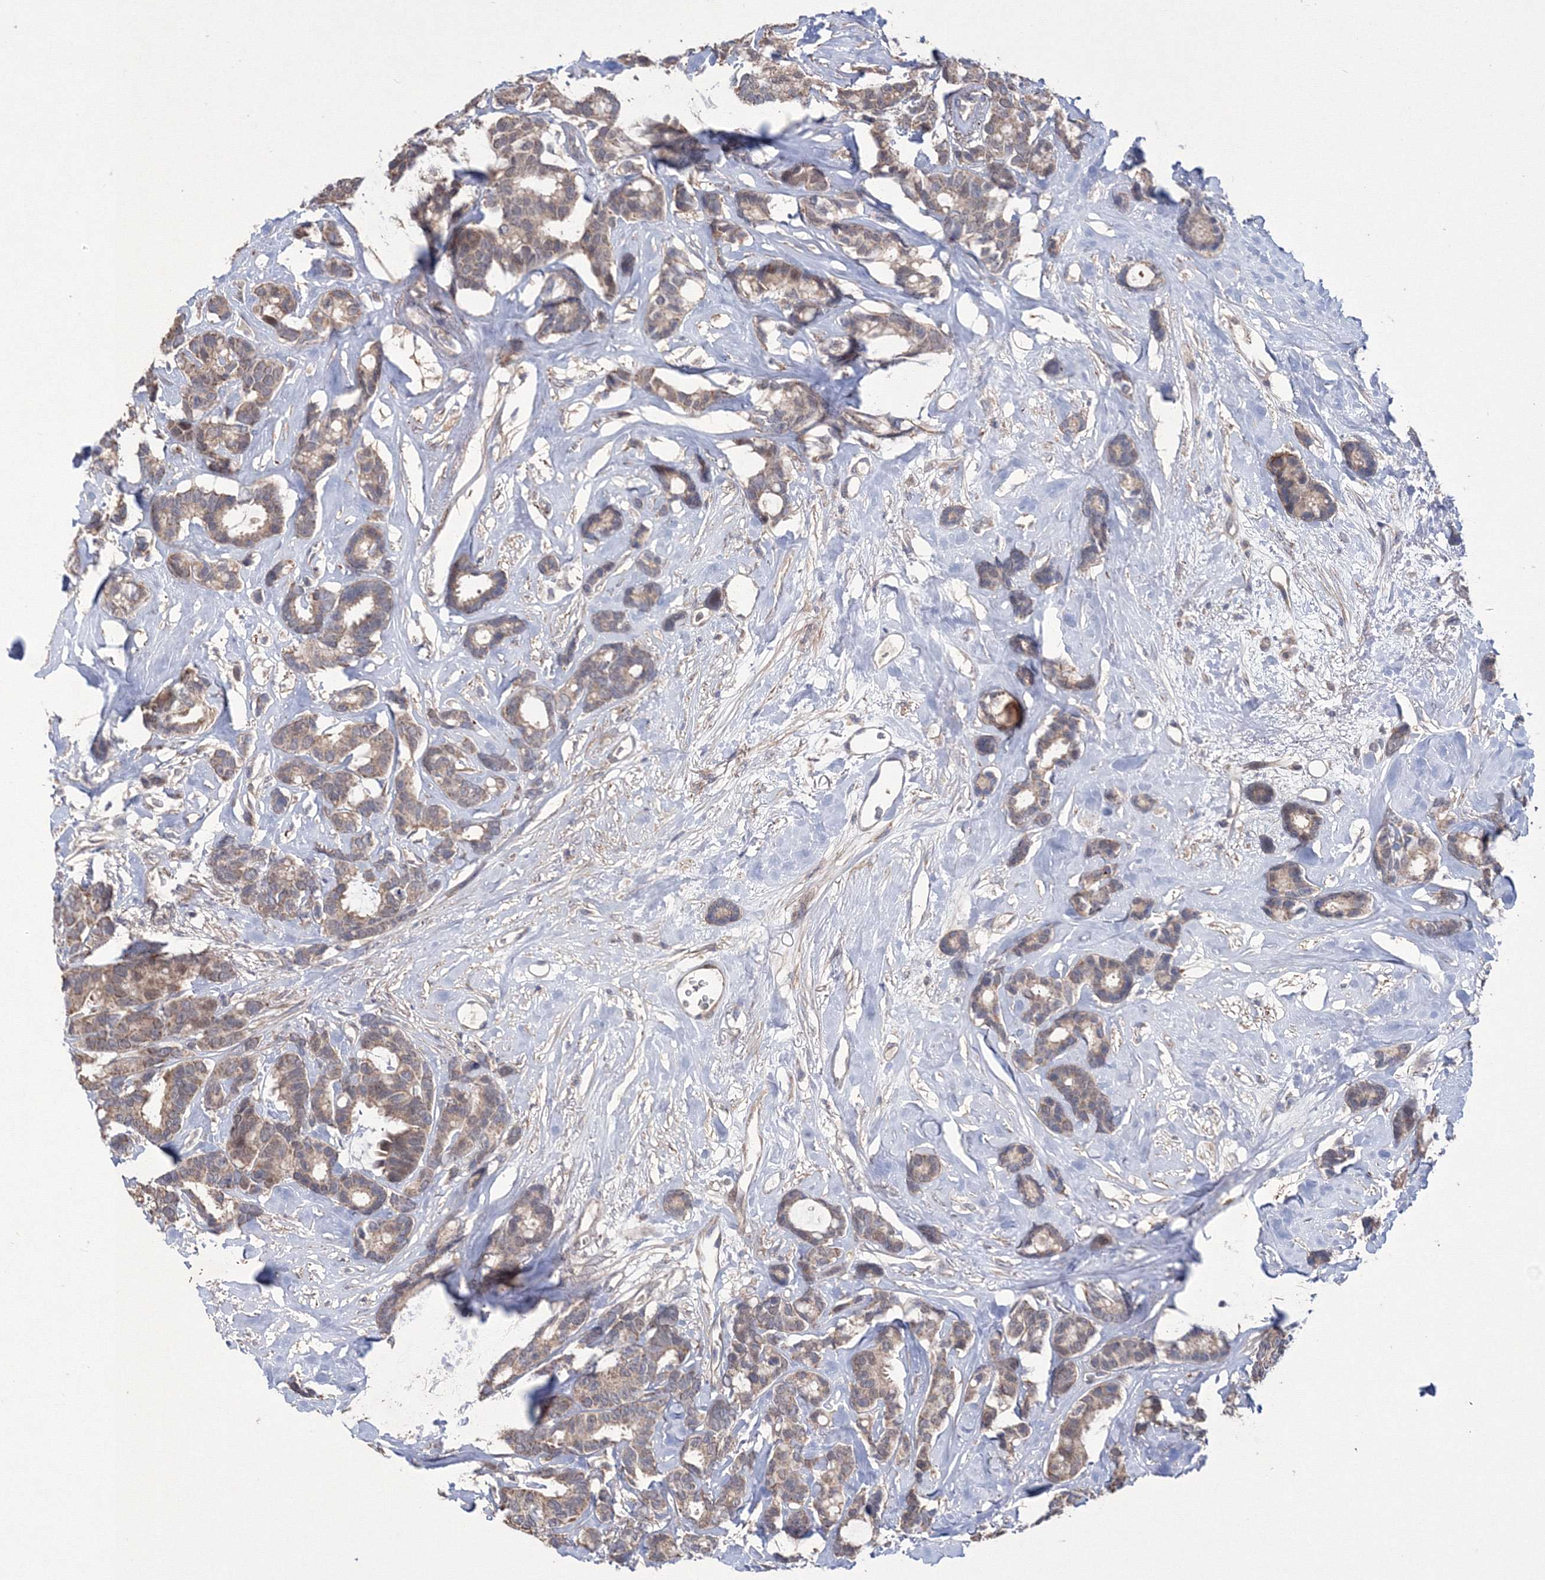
{"staining": {"intensity": "weak", "quantity": ">75%", "location": "cytoplasmic/membranous"}, "tissue": "breast cancer", "cell_type": "Tumor cells", "image_type": "cancer", "snomed": [{"axis": "morphology", "description": "Duct carcinoma"}, {"axis": "topography", "description": "Breast"}], "caption": "Protein analysis of breast invasive ductal carcinoma tissue reveals weak cytoplasmic/membranous staining in about >75% of tumor cells.", "gene": "PPP2R2B", "patient": {"sex": "female", "age": 87}}